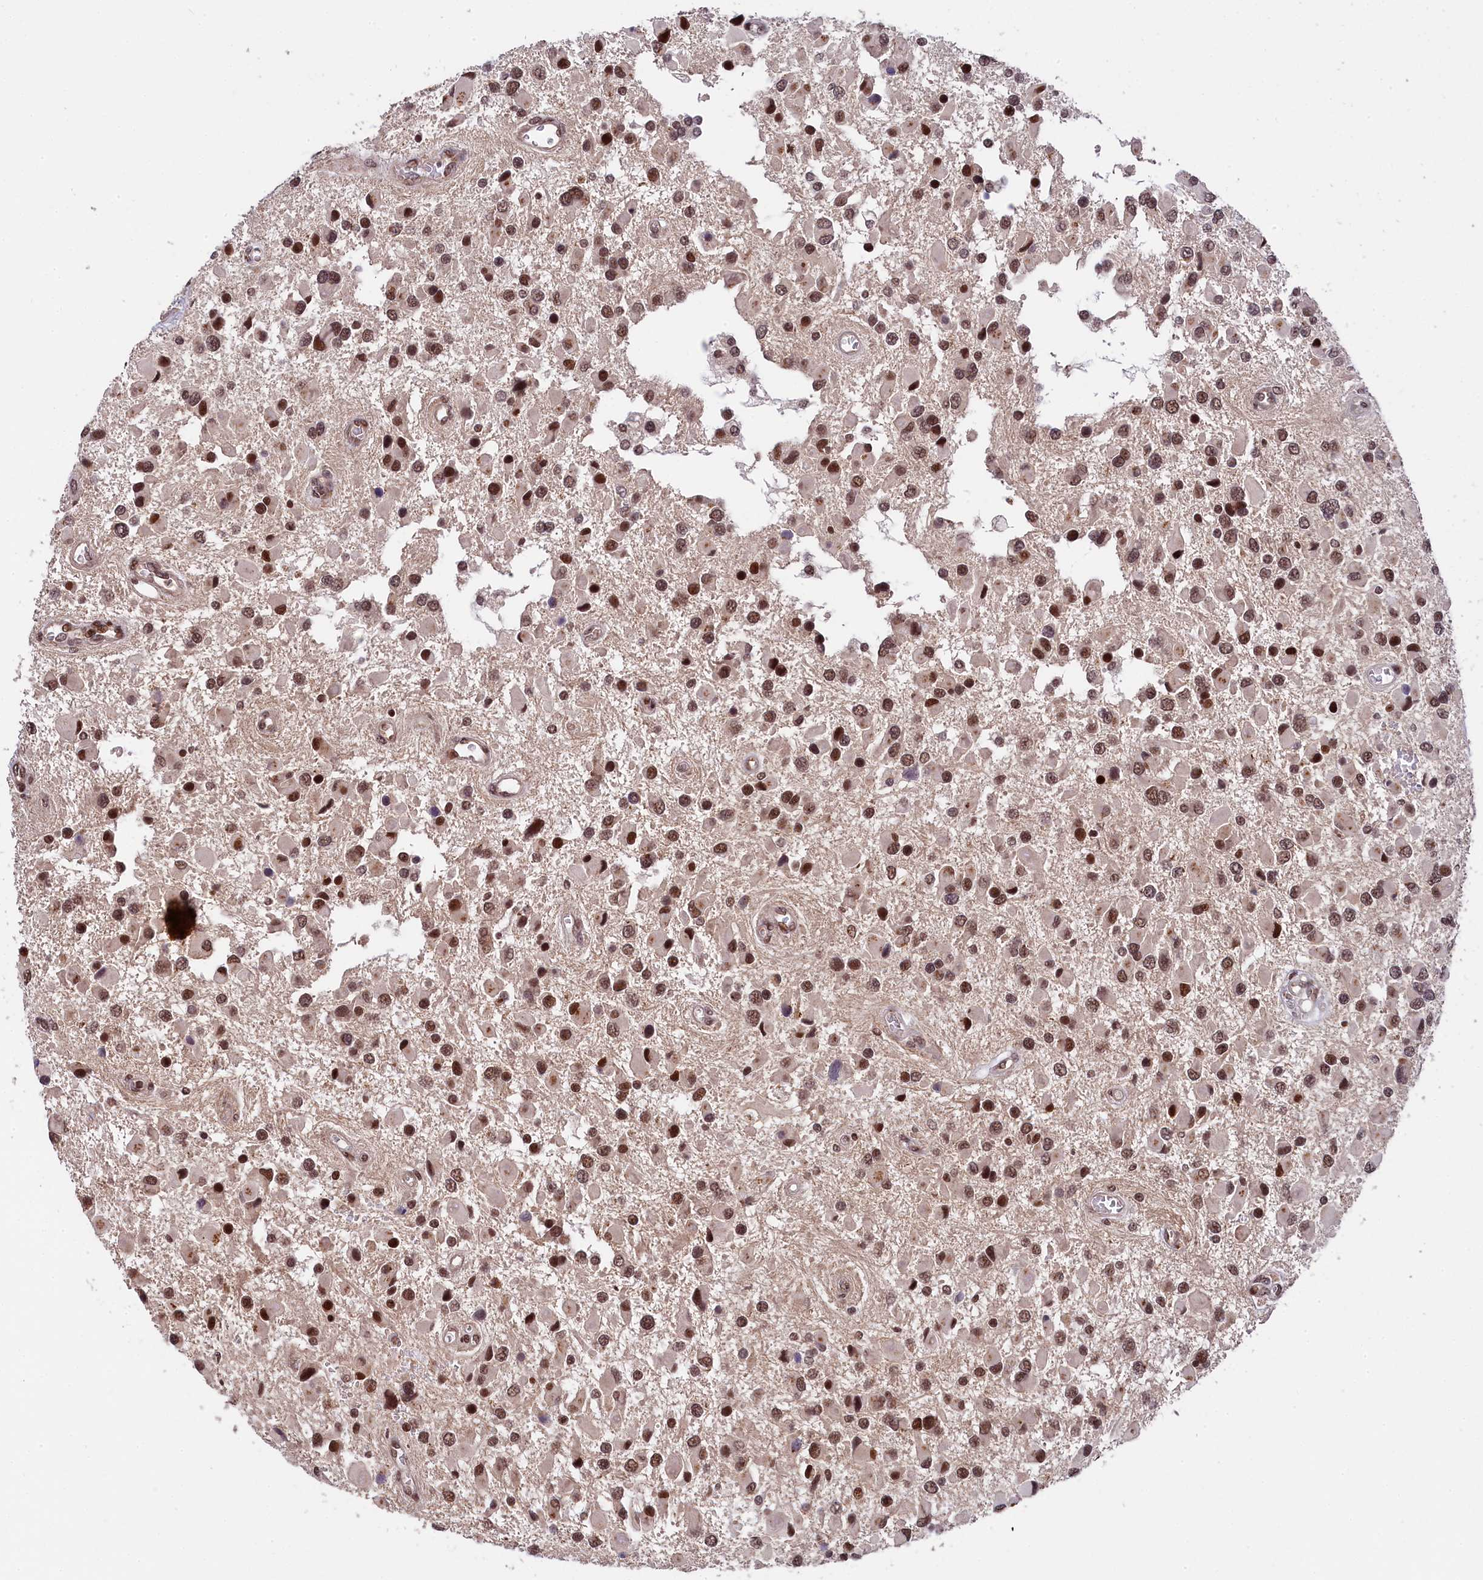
{"staining": {"intensity": "strong", "quantity": ">75%", "location": "nuclear"}, "tissue": "glioma", "cell_type": "Tumor cells", "image_type": "cancer", "snomed": [{"axis": "morphology", "description": "Glioma, malignant, High grade"}, {"axis": "topography", "description": "Brain"}], "caption": "Immunohistochemistry of malignant glioma (high-grade) shows high levels of strong nuclear positivity in about >75% of tumor cells.", "gene": "ADIG", "patient": {"sex": "male", "age": 53}}